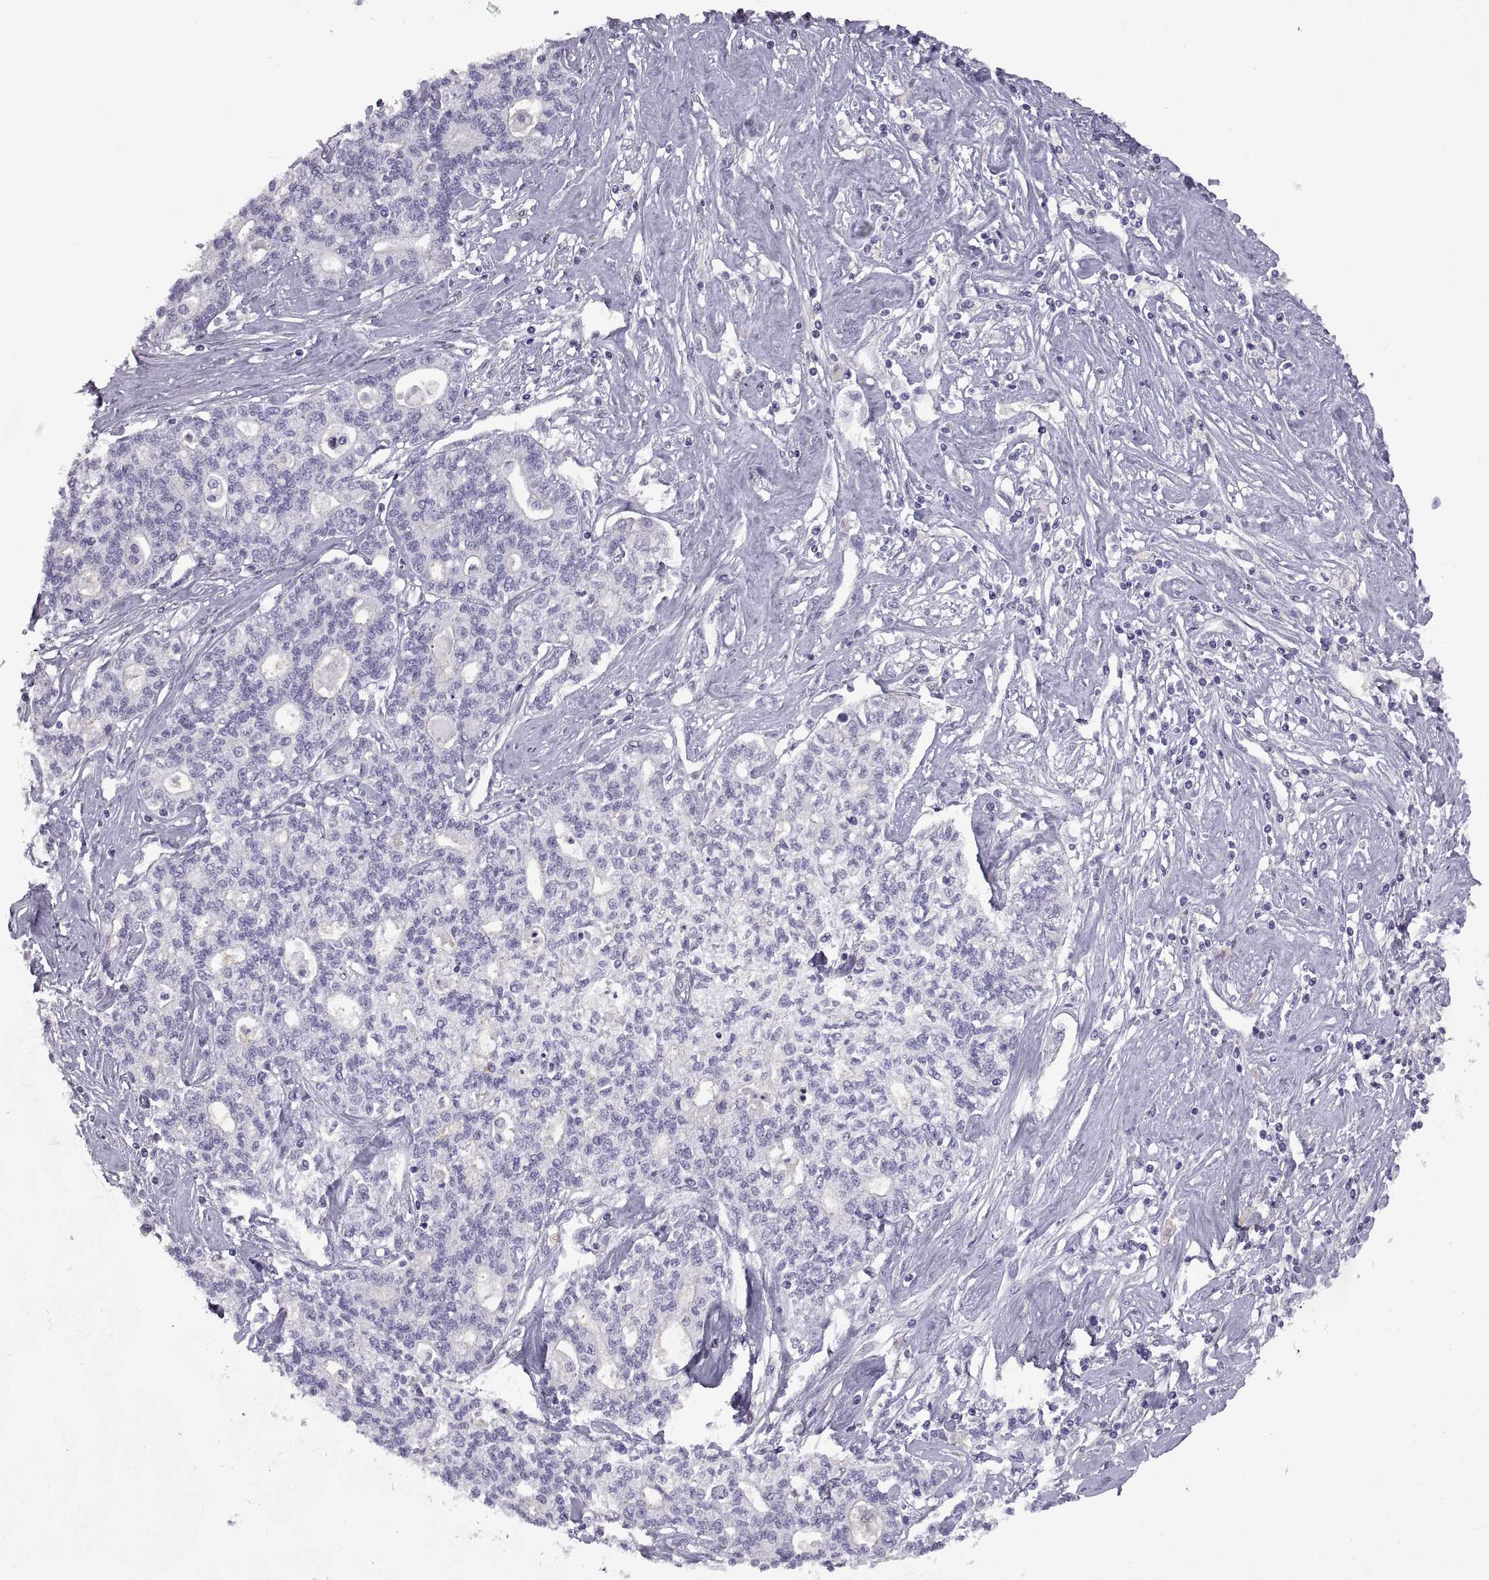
{"staining": {"intensity": "negative", "quantity": "none", "location": "none"}, "tissue": "liver cancer", "cell_type": "Tumor cells", "image_type": "cancer", "snomed": [{"axis": "morphology", "description": "Cholangiocarcinoma"}, {"axis": "topography", "description": "Liver"}], "caption": "IHC histopathology image of neoplastic tissue: liver cancer (cholangiocarcinoma) stained with DAB reveals no significant protein expression in tumor cells.", "gene": "CRYBB3", "patient": {"sex": "female", "age": 61}}